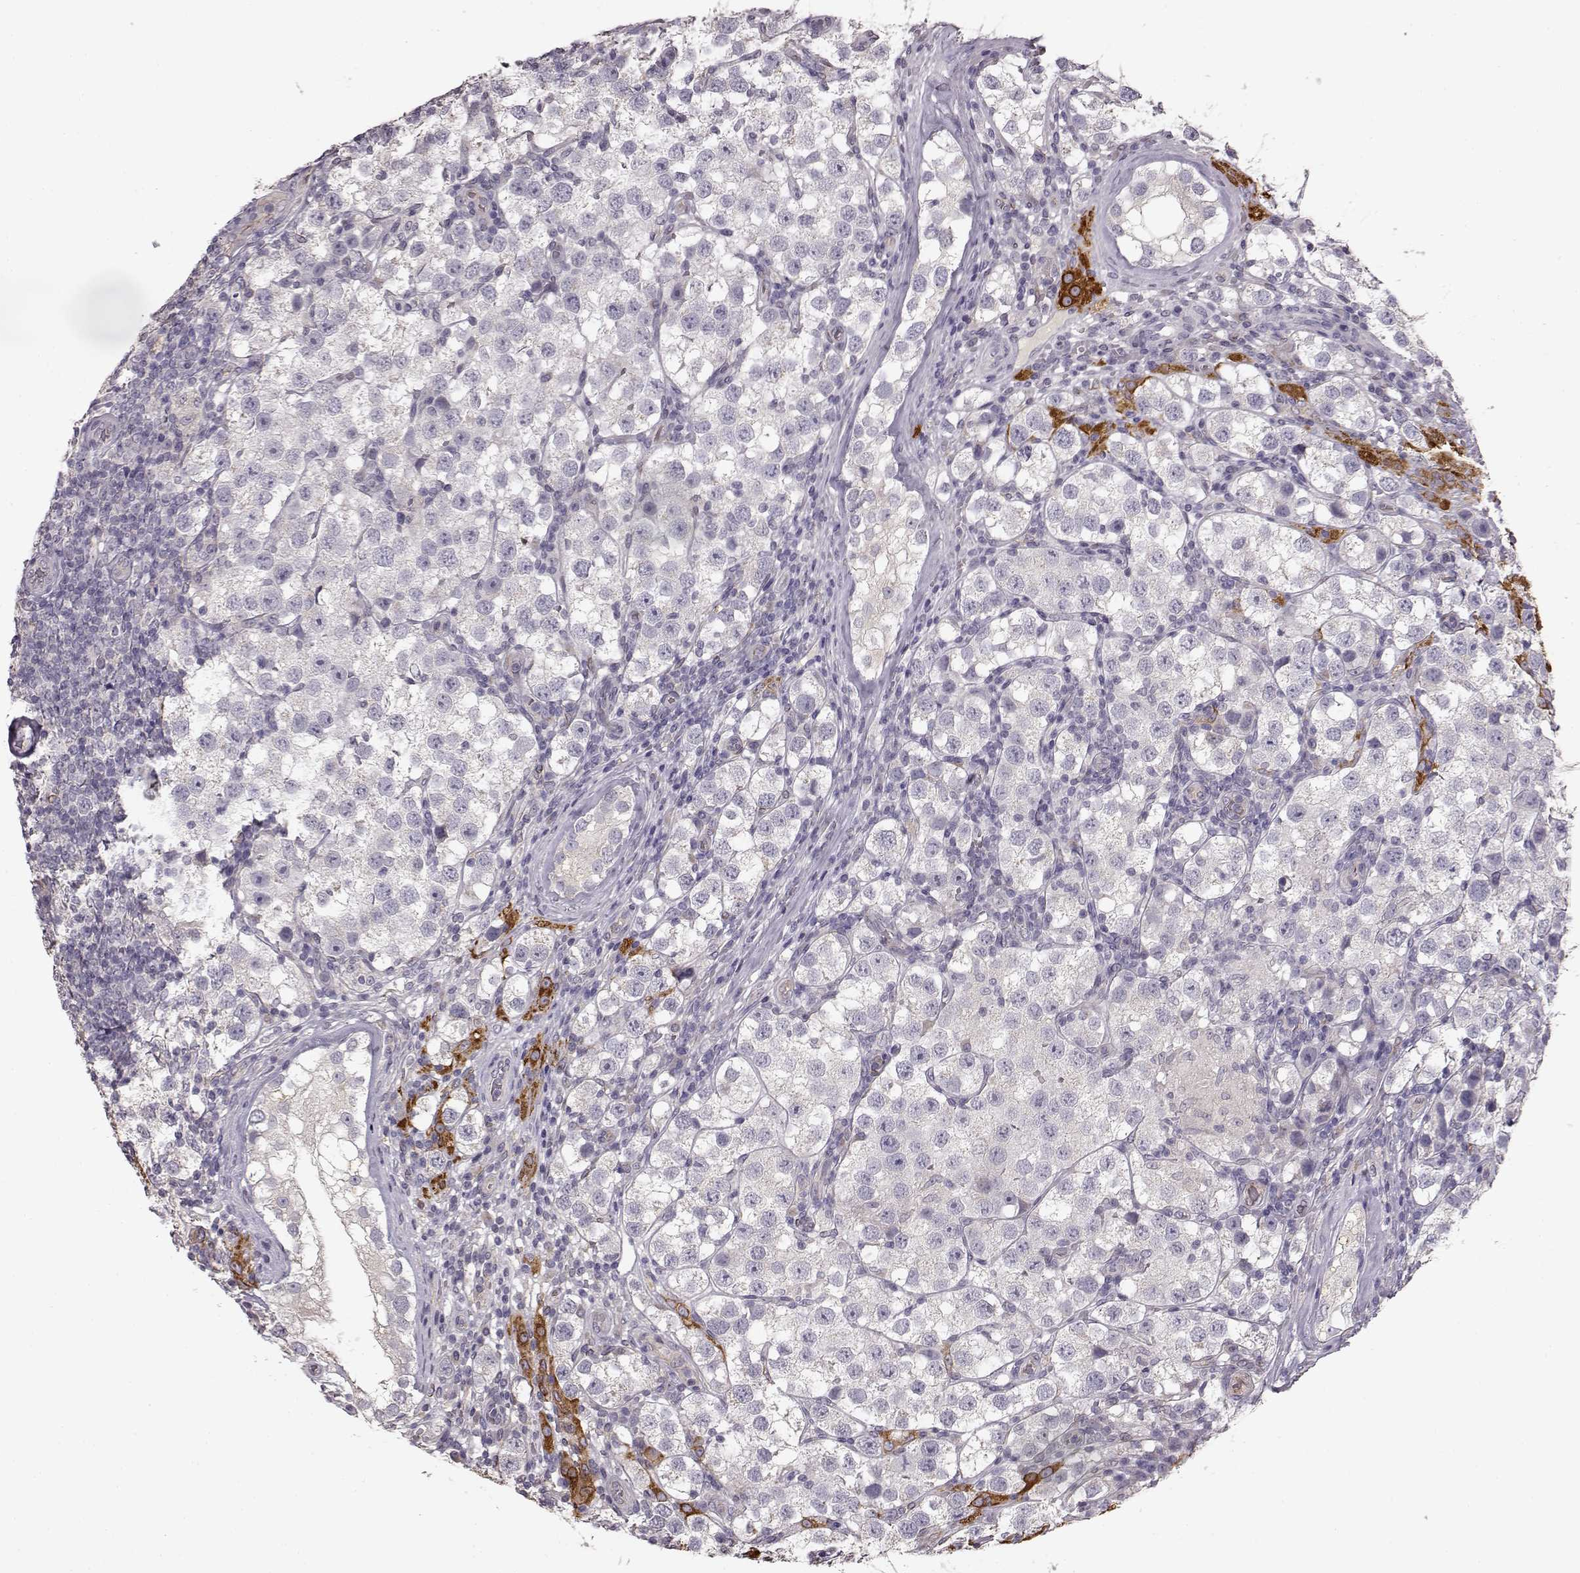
{"staining": {"intensity": "negative", "quantity": "none", "location": "none"}, "tissue": "testis cancer", "cell_type": "Tumor cells", "image_type": "cancer", "snomed": [{"axis": "morphology", "description": "Seminoma, NOS"}, {"axis": "topography", "description": "Testis"}], "caption": "Tumor cells are negative for brown protein staining in testis seminoma.", "gene": "GHR", "patient": {"sex": "male", "age": 37}}